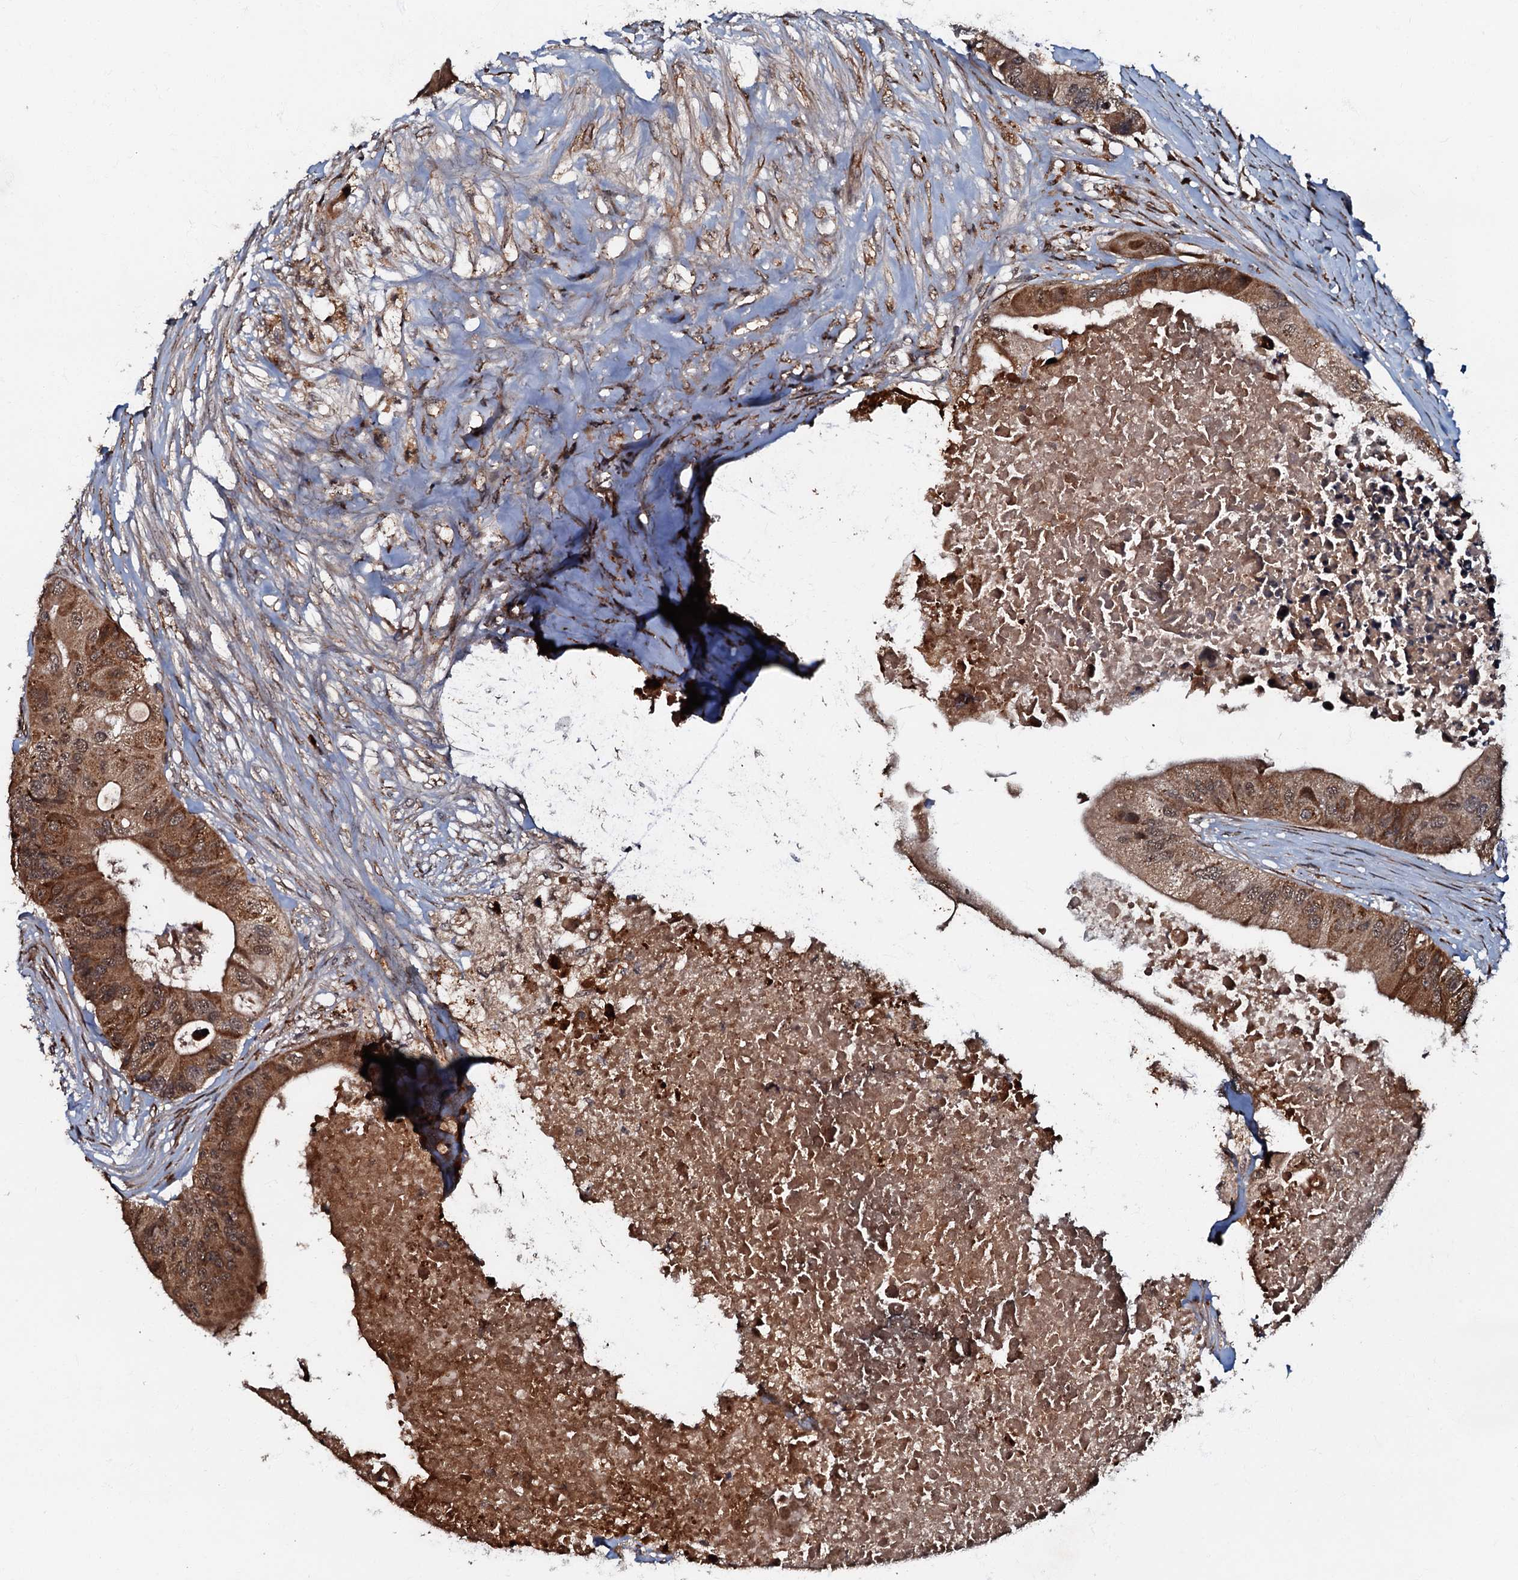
{"staining": {"intensity": "strong", "quantity": ">75%", "location": "cytoplasmic/membranous"}, "tissue": "colorectal cancer", "cell_type": "Tumor cells", "image_type": "cancer", "snomed": [{"axis": "morphology", "description": "Adenocarcinoma, NOS"}, {"axis": "topography", "description": "Colon"}], "caption": "A brown stain highlights strong cytoplasmic/membranous expression of a protein in colorectal cancer (adenocarcinoma) tumor cells. The protein is shown in brown color, while the nuclei are stained blue.", "gene": "C18orf32", "patient": {"sex": "male", "age": 71}}